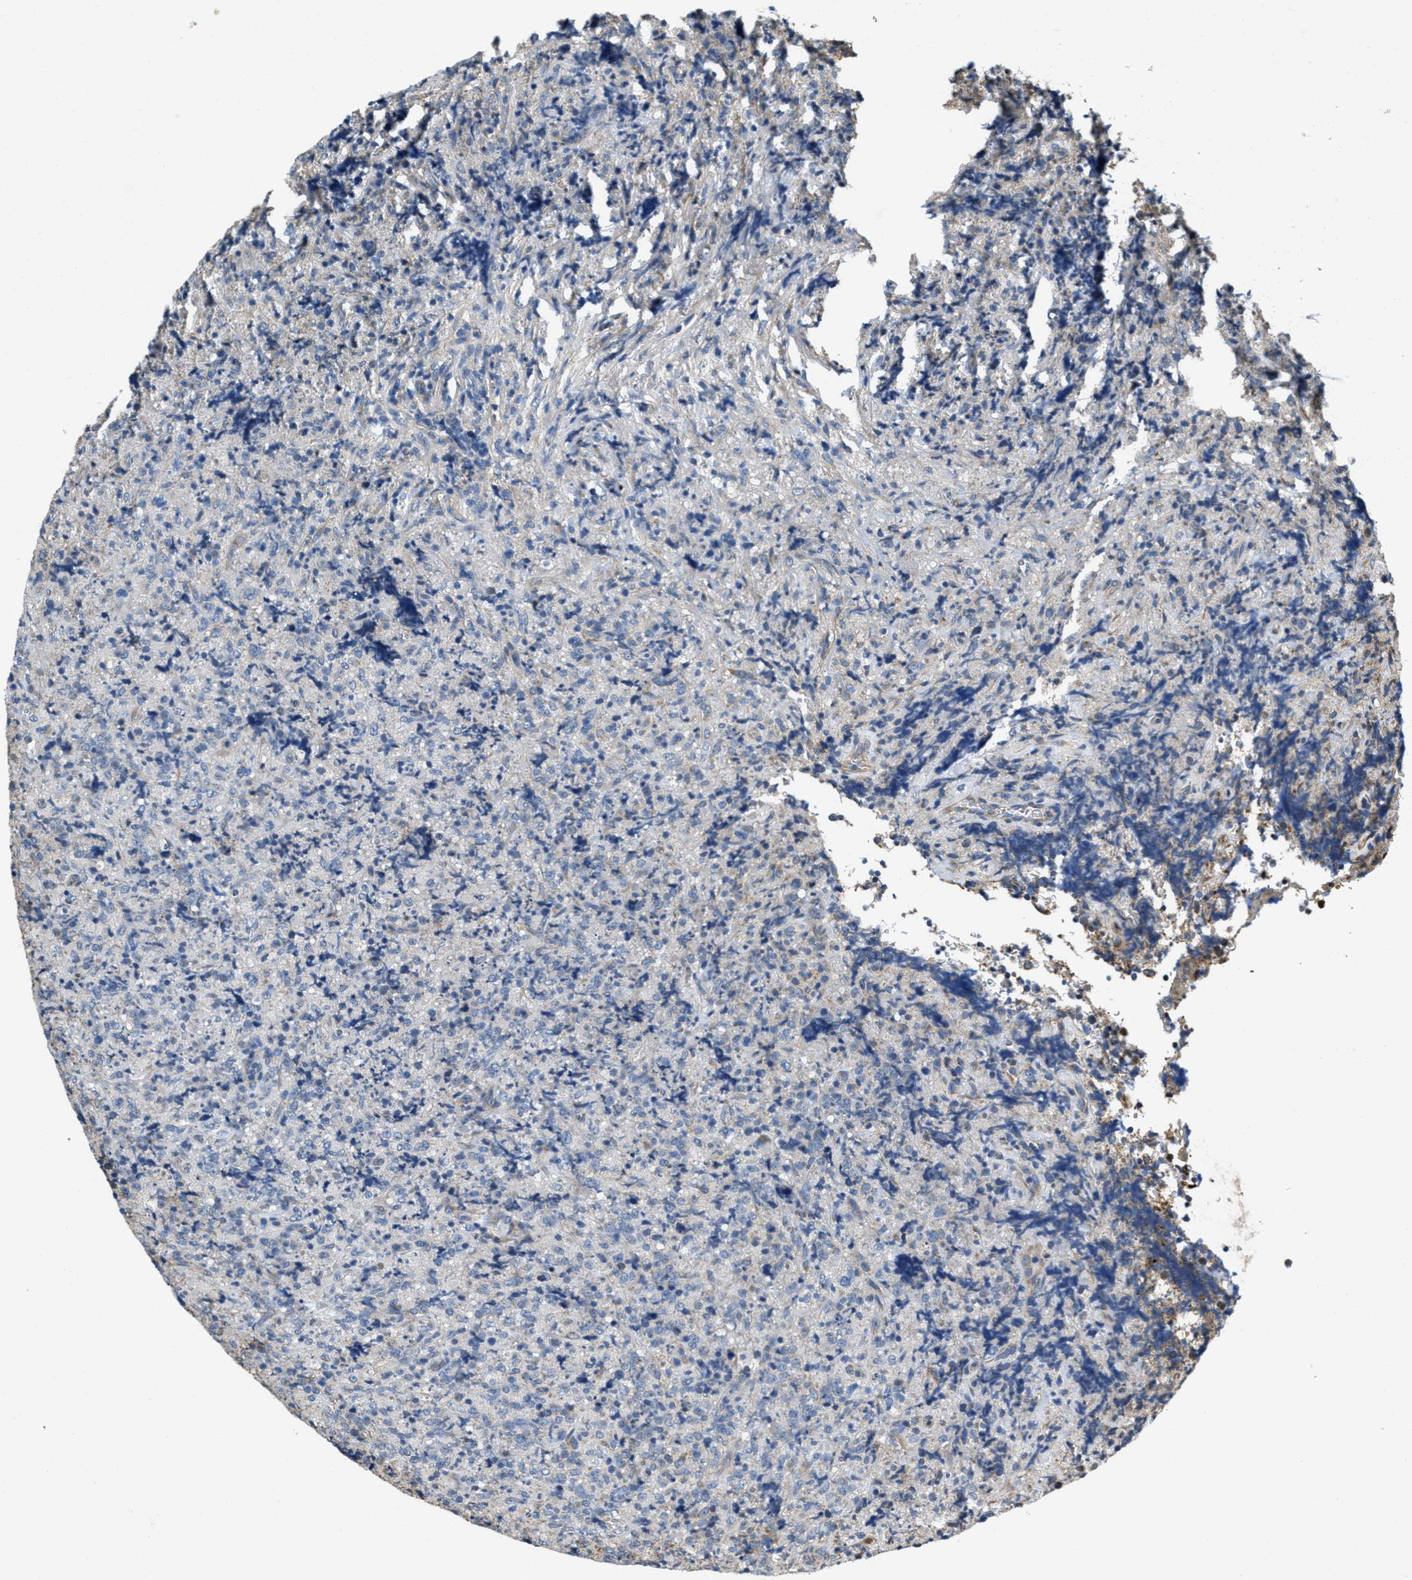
{"staining": {"intensity": "negative", "quantity": "none", "location": "none"}, "tissue": "lymphoma", "cell_type": "Tumor cells", "image_type": "cancer", "snomed": [{"axis": "morphology", "description": "Malignant lymphoma, non-Hodgkin's type, High grade"}, {"axis": "topography", "description": "Tonsil"}], "caption": "High power microscopy micrograph of an immunohistochemistry (IHC) photomicrograph of high-grade malignant lymphoma, non-Hodgkin's type, revealing no significant positivity in tumor cells.", "gene": "TOMM70", "patient": {"sex": "female", "age": 36}}